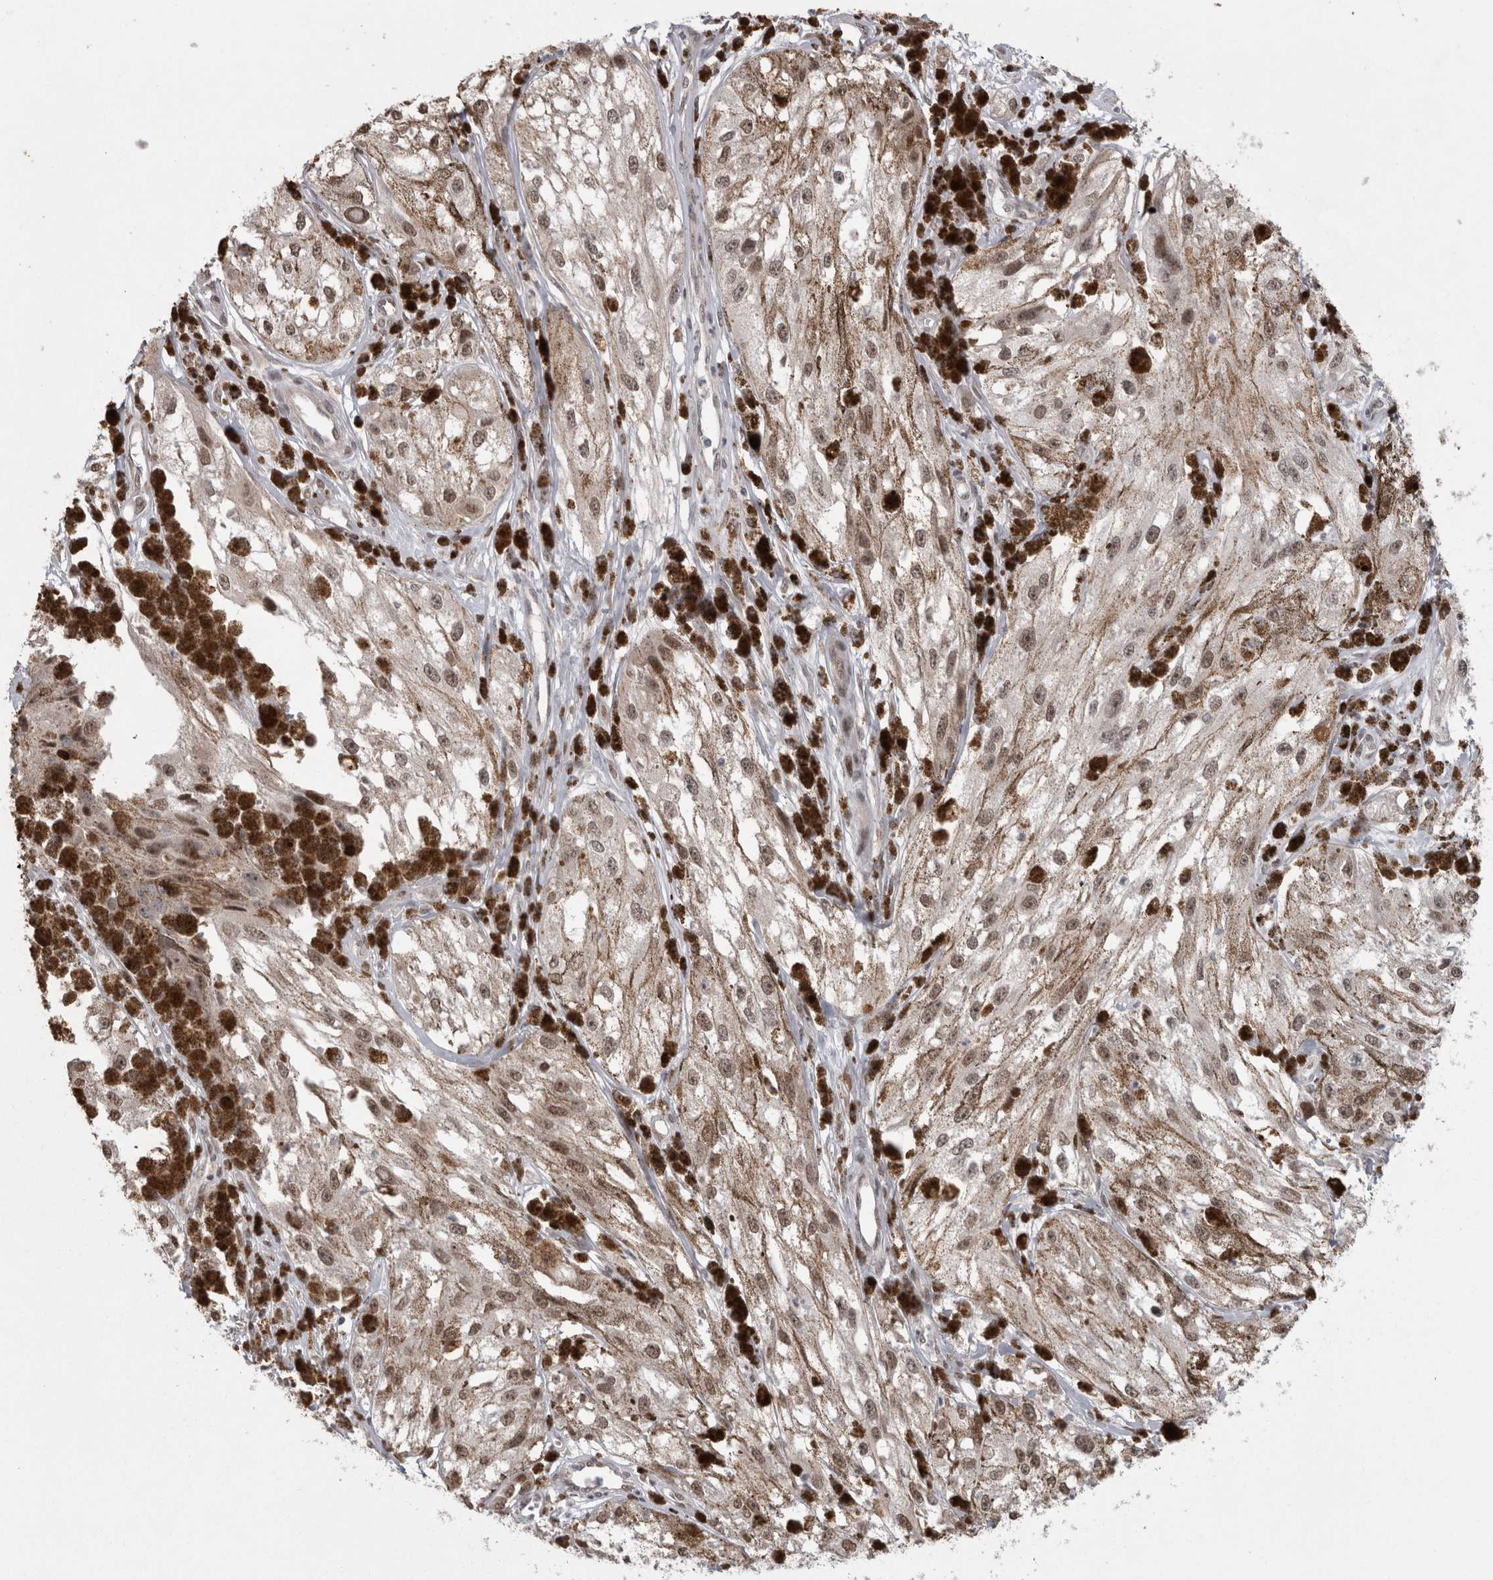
{"staining": {"intensity": "weak", "quantity": ">75%", "location": "cytoplasmic/membranous,nuclear"}, "tissue": "melanoma", "cell_type": "Tumor cells", "image_type": "cancer", "snomed": [{"axis": "morphology", "description": "Malignant melanoma, NOS"}, {"axis": "topography", "description": "Skin"}], "caption": "The micrograph demonstrates immunohistochemical staining of malignant melanoma. There is weak cytoplasmic/membranous and nuclear expression is present in about >75% of tumor cells.", "gene": "MTBP", "patient": {"sex": "male", "age": 88}}